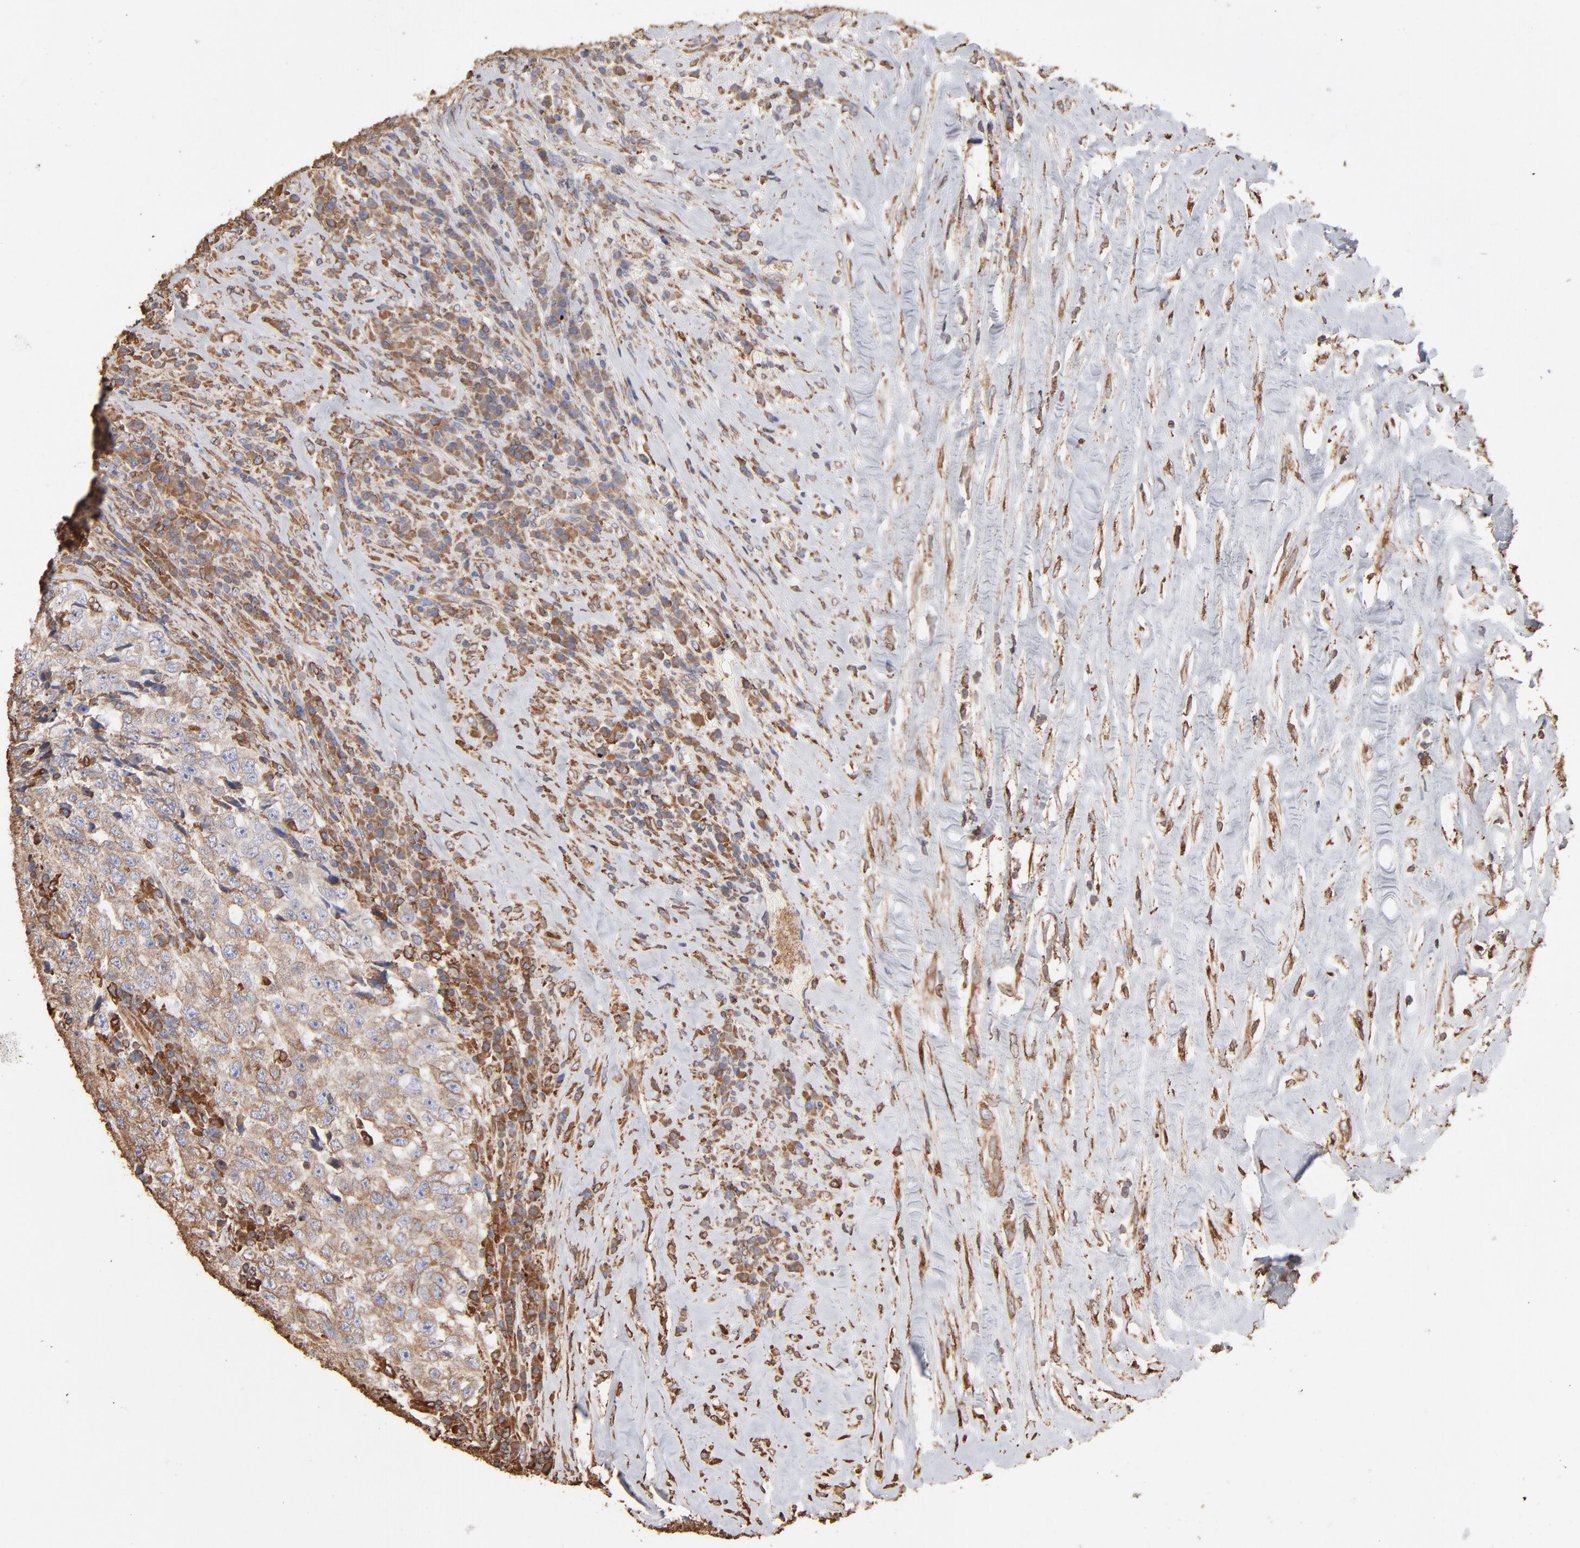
{"staining": {"intensity": "weak", "quantity": "25%-75%", "location": "cytoplasmic/membranous"}, "tissue": "testis cancer", "cell_type": "Tumor cells", "image_type": "cancer", "snomed": [{"axis": "morphology", "description": "Necrosis, NOS"}, {"axis": "morphology", "description": "Carcinoma, Embryonal, NOS"}, {"axis": "topography", "description": "Testis"}], "caption": "This histopathology image displays IHC staining of testis cancer (embryonal carcinoma), with low weak cytoplasmic/membranous staining in approximately 25%-75% of tumor cells.", "gene": "PDIA3", "patient": {"sex": "male", "age": 19}}